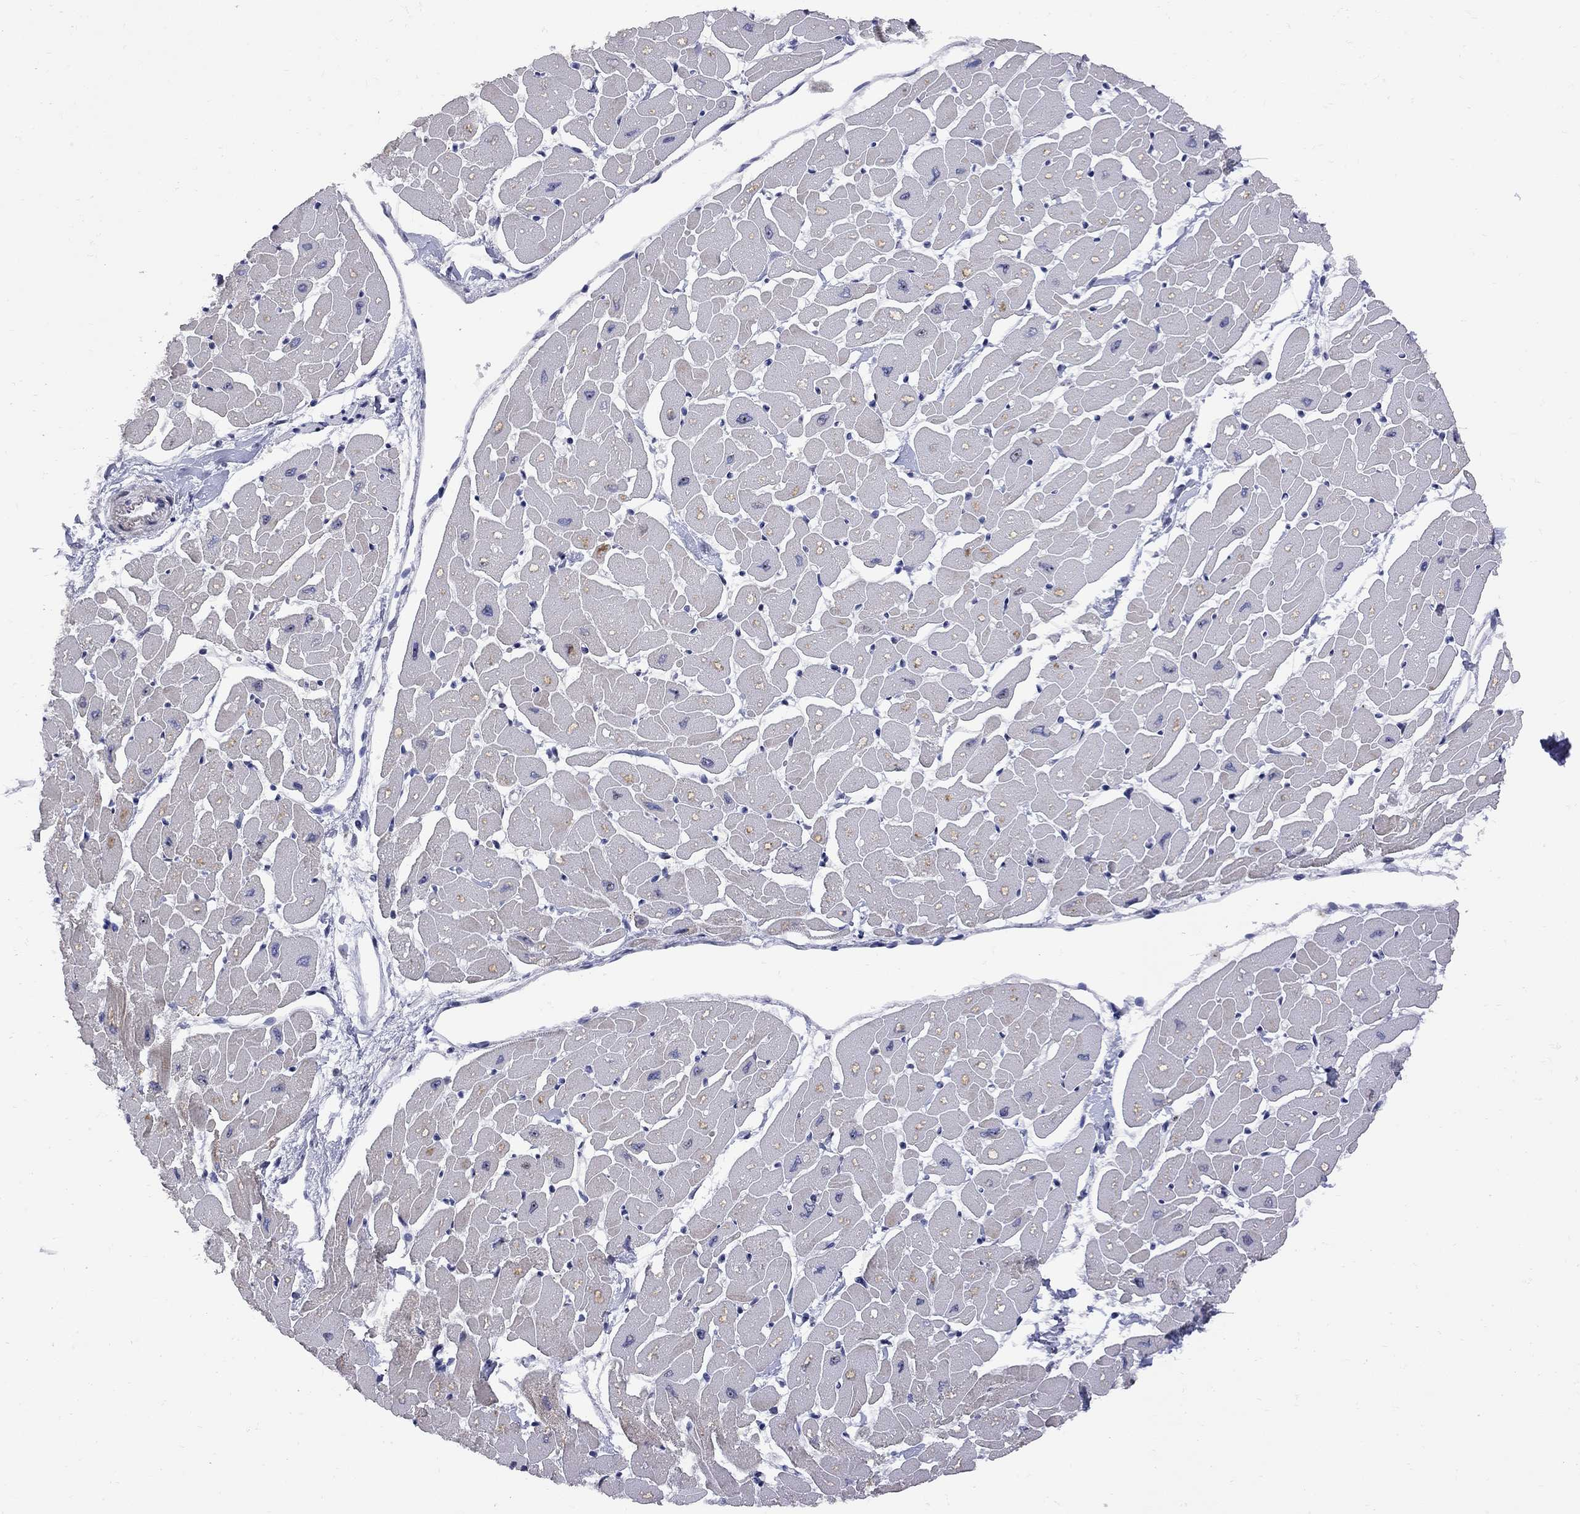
{"staining": {"intensity": "moderate", "quantity": "<25%", "location": "nuclear"}, "tissue": "heart muscle", "cell_type": "Cardiomyocytes", "image_type": "normal", "snomed": [{"axis": "morphology", "description": "Normal tissue, NOS"}, {"axis": "topography", "description": "Heart"}], "caption": "A brown stain labels moderate nuclear expression of a protein in cardiomyocytes of normal human heart muscle.", "gene": "DHX33", "patient": {"sex": "male", "age": 57}}